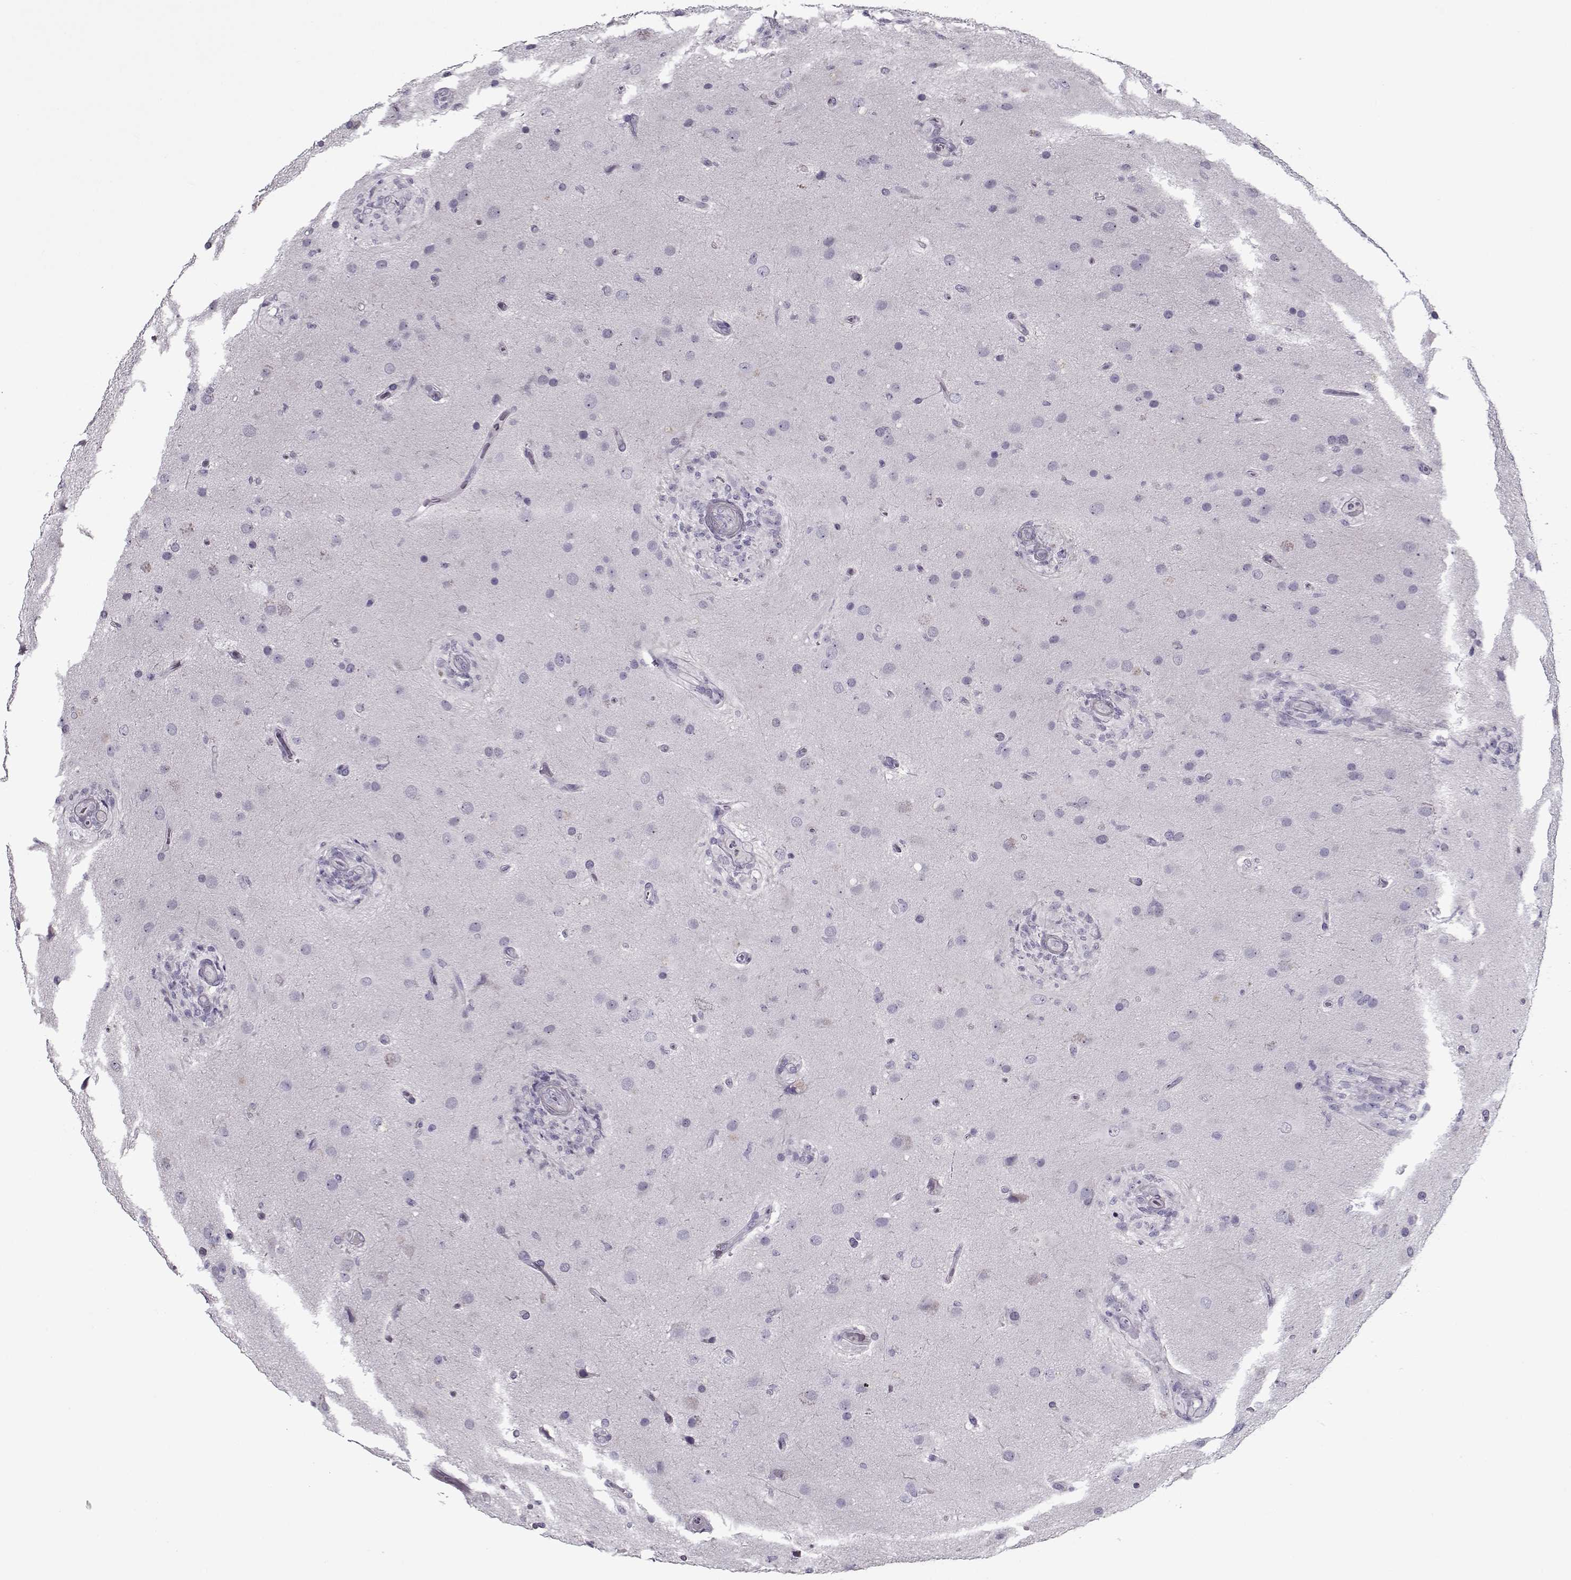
{"staining": {"intensity": "negative", "quantity": "none", "location": "none"}, "tissue": "glioma", "cell_type": "Tumor cells", "image_type": "cancer", "snomed": [{"axis": "morphology", "description": "Glioma, malignant, High grade"}, {"axis": "topography", "description": "Brain"}], "caption": "There is no significant staining in tumor cells of malignant glioma (high-grade). The staining was performed using DAB (3,3'-diaminobenzidine) to visualize the protein expression in brown, while the nuclei were stained in blue with hematoxylin (Magnification: 20x).", "gene": "CIBAR1", "patient": {"sex": "male", "age": 68}}